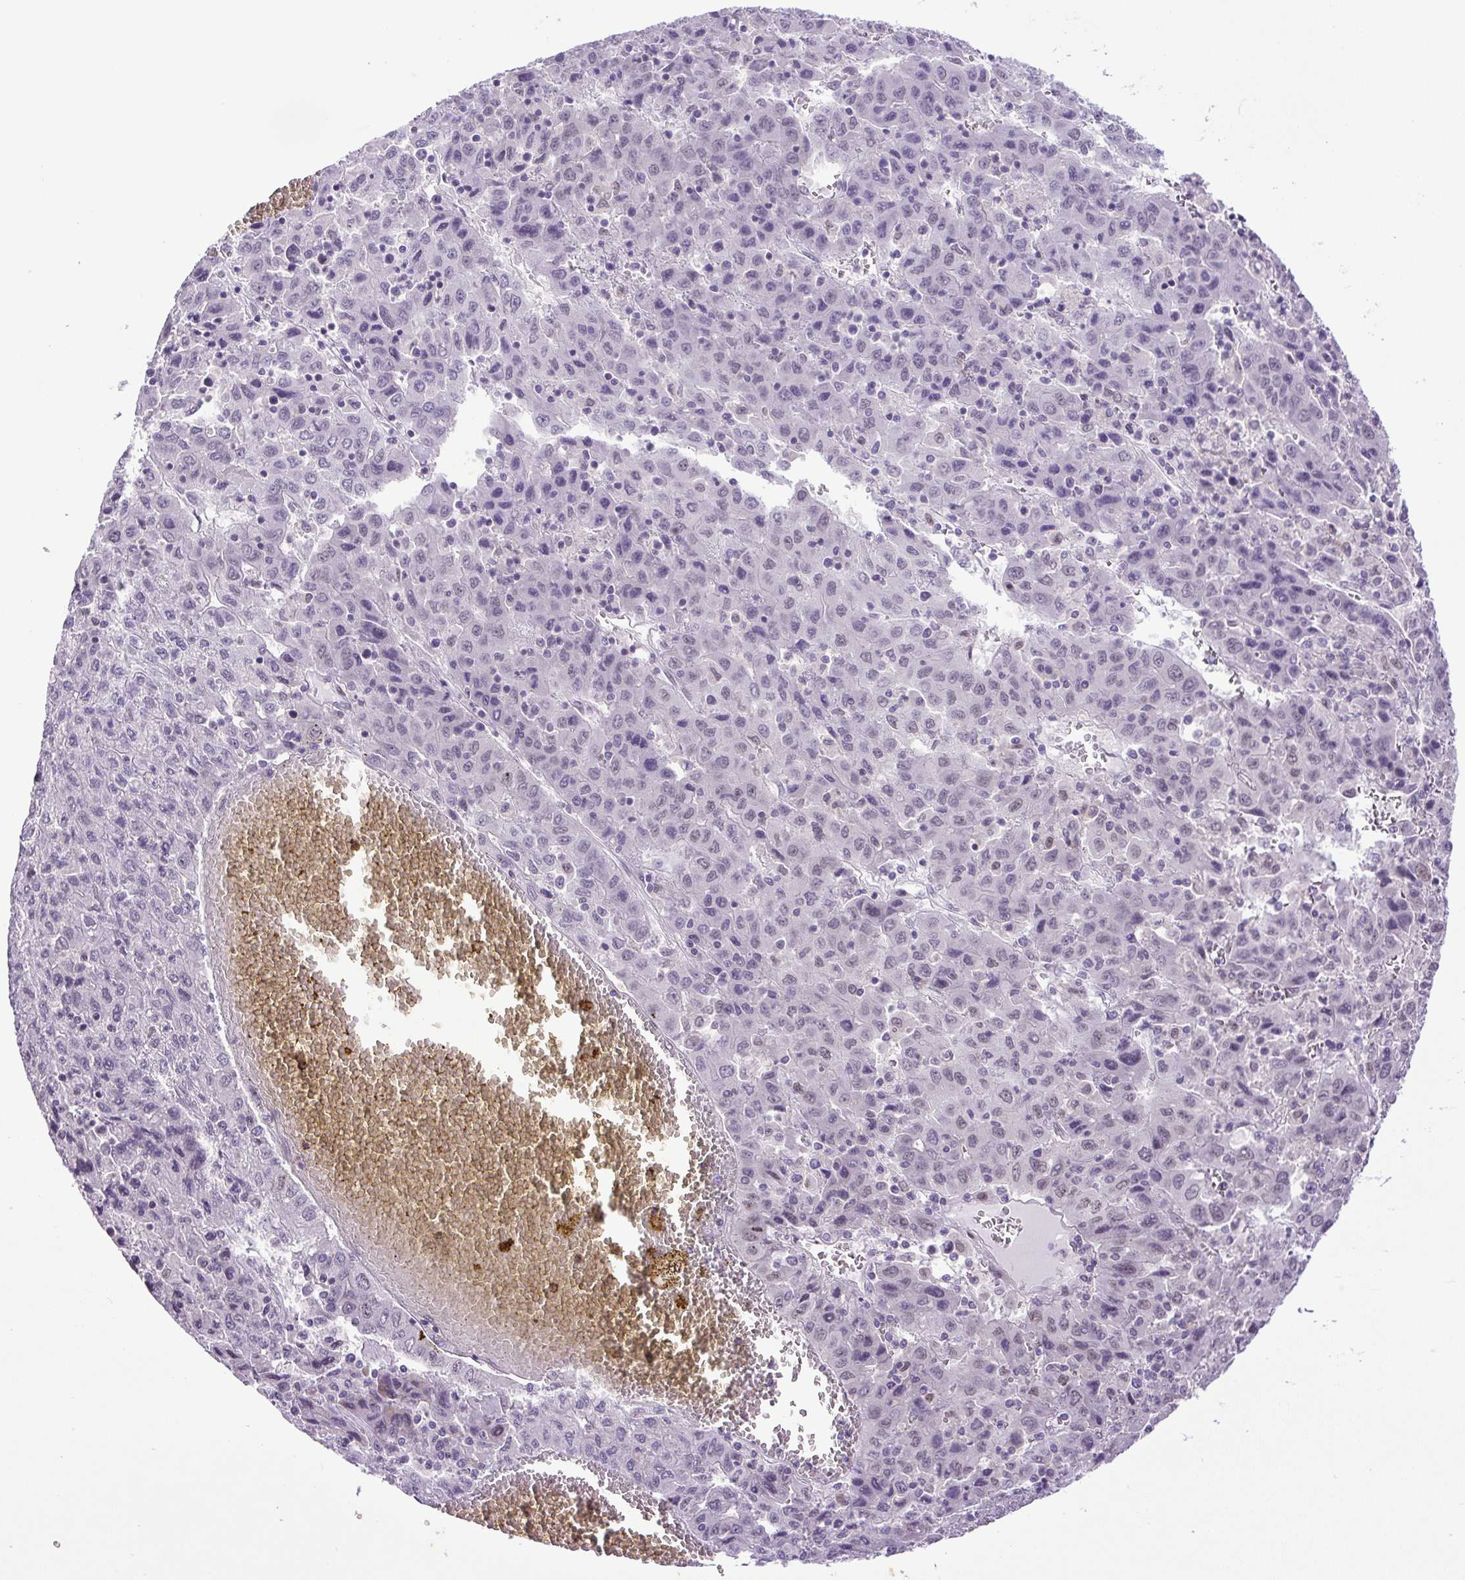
{"staining": {"intensity": "negative", "quantity": "none", "location": "none"}, "tissue": "liver cancer", "cell_type": "Tumor cells", "image_type": "cancer", "snomed": [{"axis": "morphology", "description": "Carcinoma, Hepatocellular, NOS"}, {"axis": "topography", "description": "Liver"}], "caption": "Tumor cells are negative for brown protein staining in liver cancer (hepatocellular carcinoma).", "gene": "KPNA1", "patient": {"sex": "female", "age": 53}}